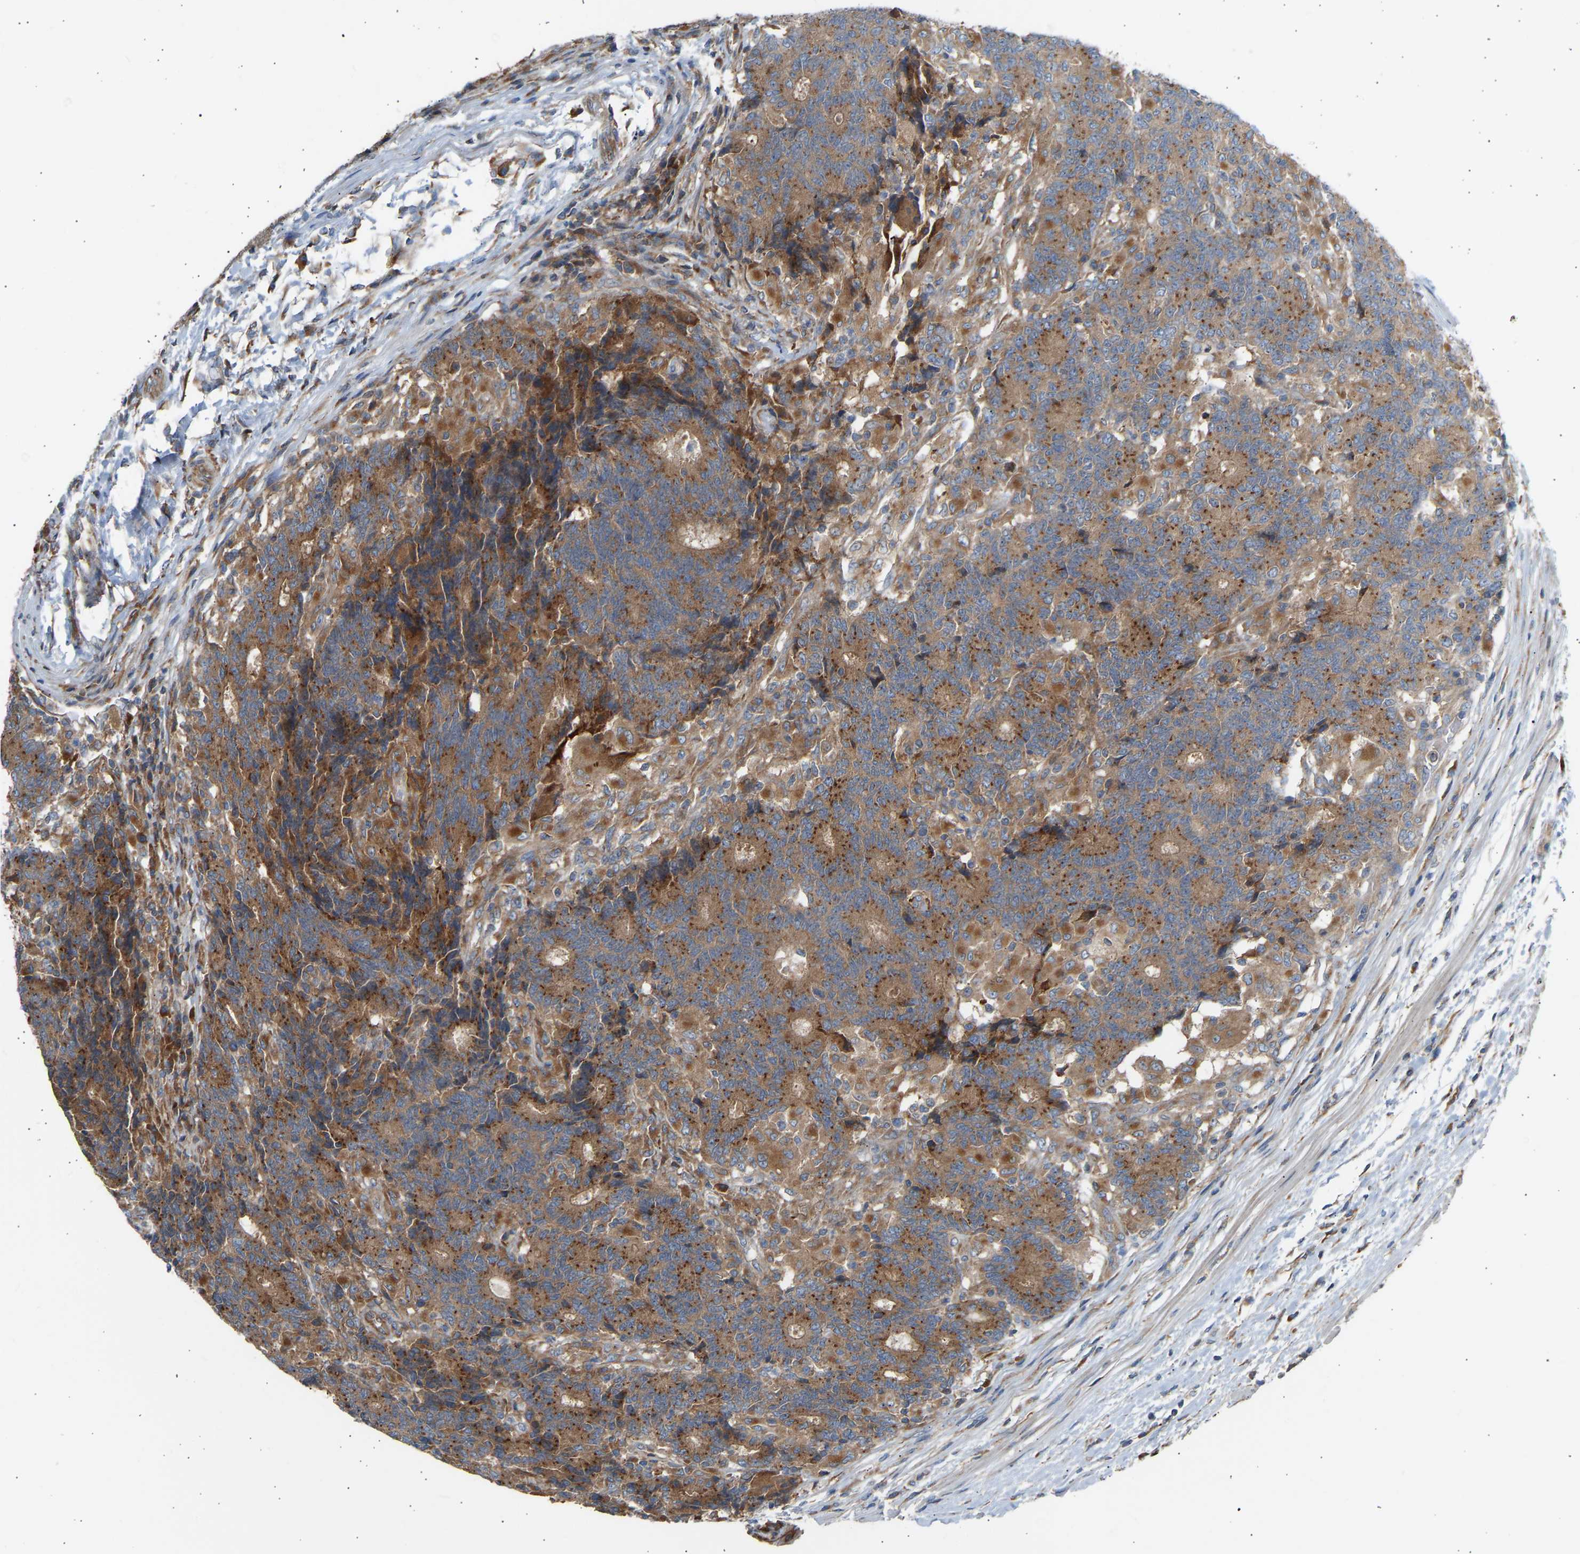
{"staining": {"intensity": "moderate", "quantity": ">75%", "location": "cytoplasmic/membranous"}, "tissue": "colorectal cancer", "cell_type": "Tumor cells", "image_type": "cancer", "snomed": [{"axis": "morphology", "description": "Normal tissue, NOS"}, {"axis": "morphology", "description": "Adenocarcinoma, NOS"}, {"axis": "topography", "description": "Colon"}], "caption": "Brown immunohistochemical staining in adenocarcinoma (colorectal) shows moderate cytoplasmic/membranous staining in approximately >75% of tumor cells.", "gene": "GCN1", "patient": {"sex": "female", "age": 75}}